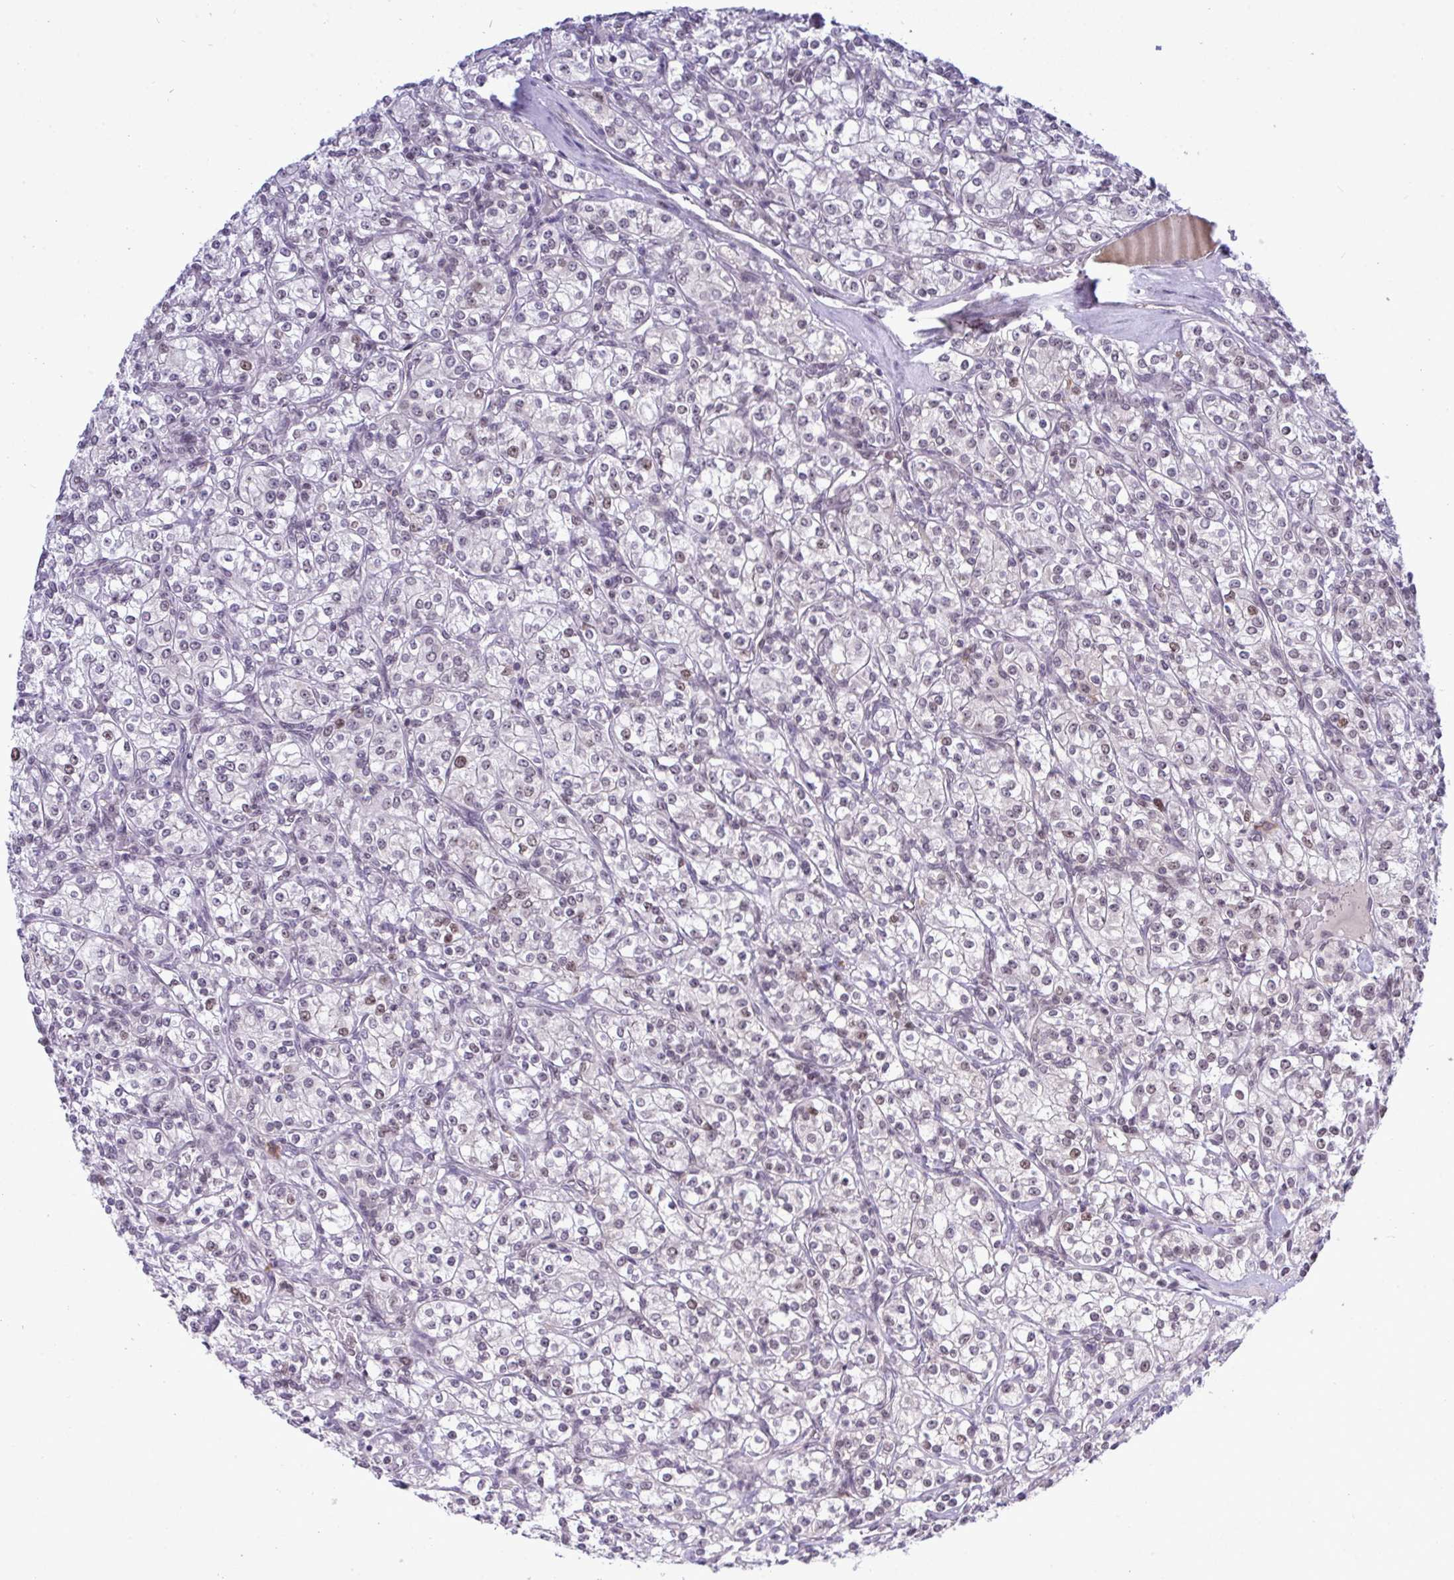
{"staining": {"intensity": "negative", "quantity": "none", "location": "none"}, "tissue": "renal cancer", "cell_type": "Tumor cells", "image_type": "cancer", "snomed": [{"axis": "morphology", "description": "Adenocarcinoma, NOS"}, {"axis": "topography", "description": "Kidney"}], "caption": "Tumor cells show no significant protein positivity in renal adenocarcinoma. Brightfield microscopy of immunohistochemistry stained with DAB (brown) and hematoxylin (blue), captured at high magnification.", "gene": "RFC4", "patient": {"sex": "male", "age": 77}}